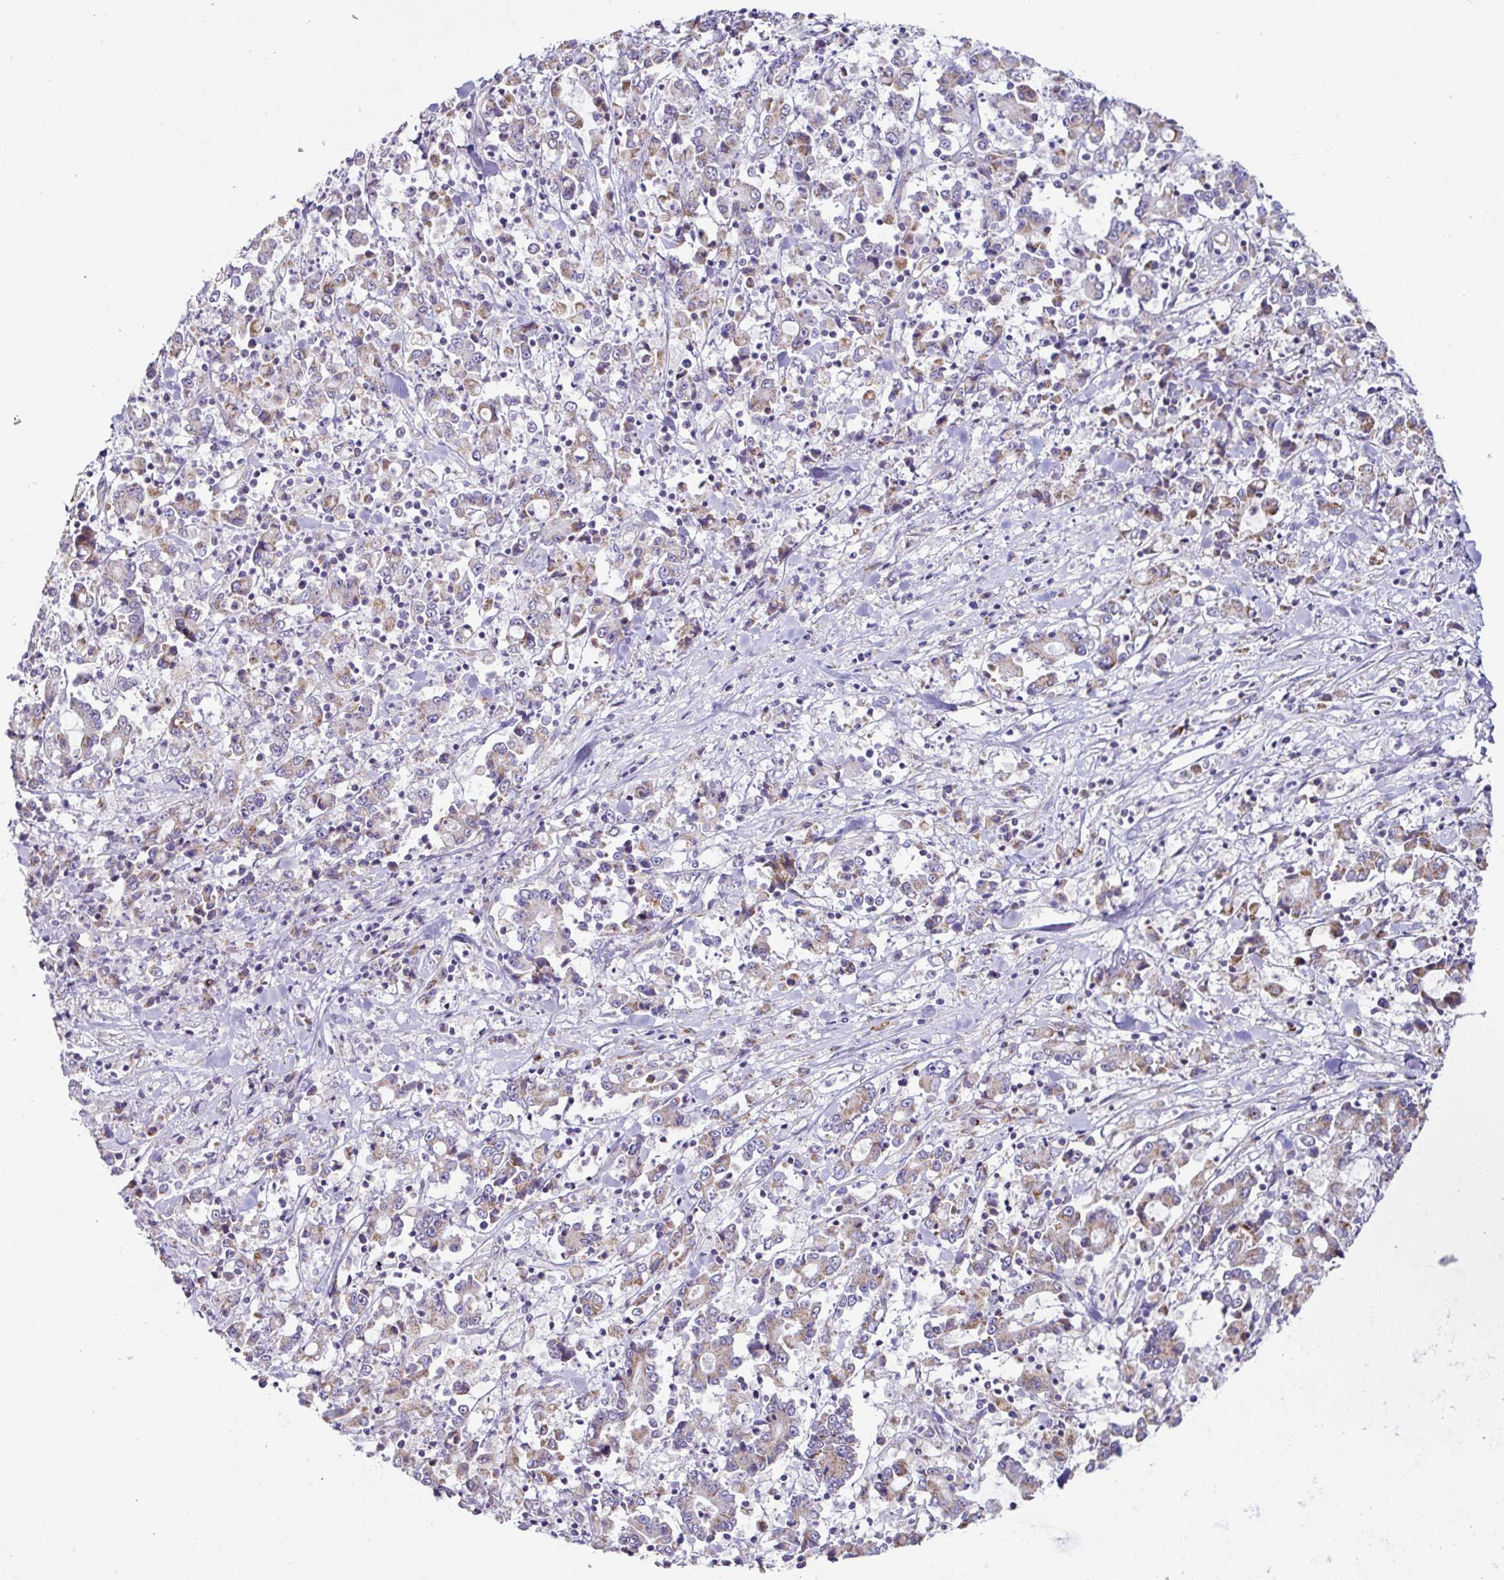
{"staining": {"intensity": "weak", "quantity": "25%-75%", "location": "cytoplasmic/membranous"}, "tissue": "stomach cancer", "cell_type": "Tumor cells", "image_type": "cancer", "snomed": [{"axis": "morphology", "description": "Adenocarcinoma, NOS"}, {"axis": "topography", "description": "Stomach, upper"}], "caption": "Immunohistochemical staining of human stomach cancer displays weak cytoplasmic/membranous protein staining in about 25%-75% of tumor cells.", "gene": "DOK7", "patient": {"sex": "male", "age": 68}}